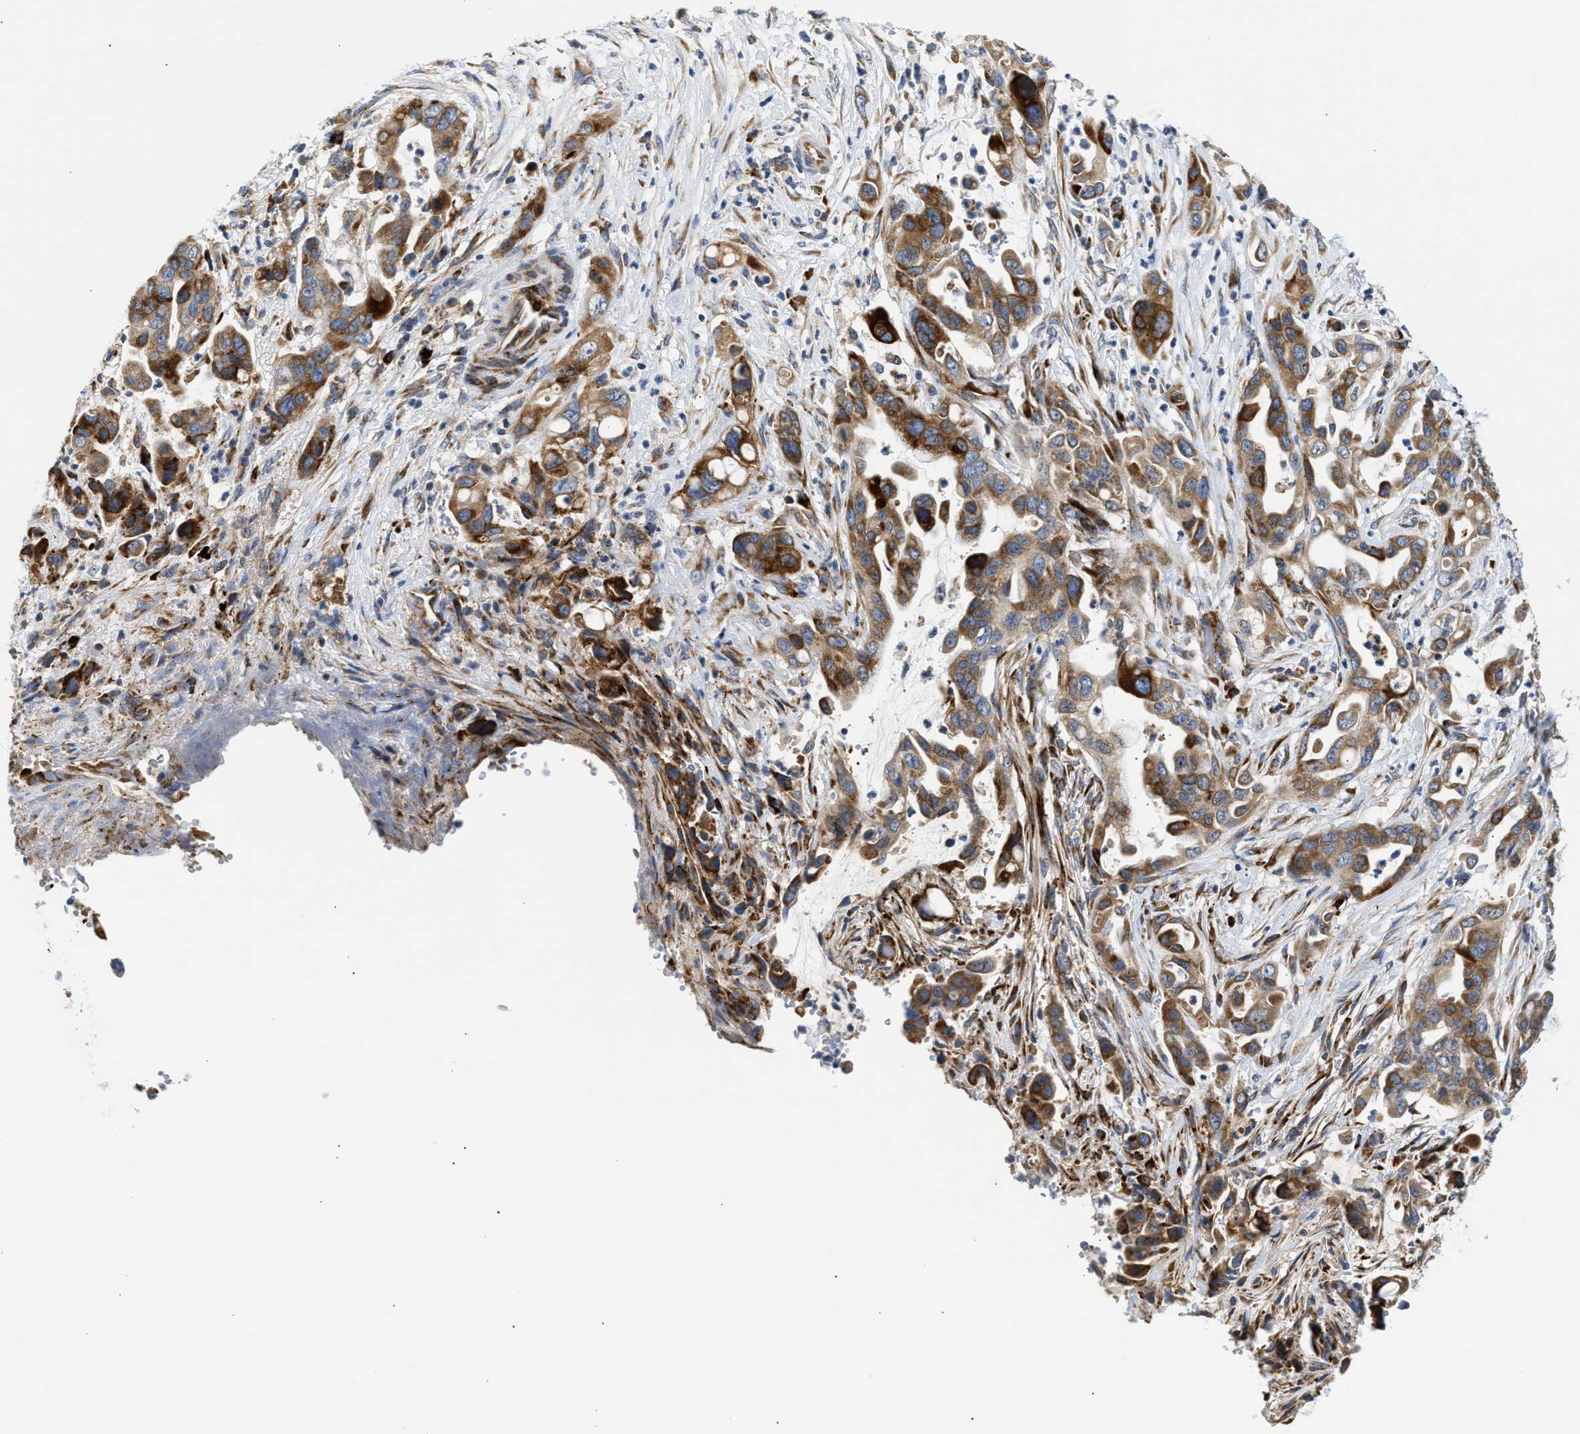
{"staining": {"intensity": "strong", "quantity": ">75%", "location": "cytoplasmic/membranous"}, "tissue": "pancreatic cancer", "cell_type": "Tumor cells", "image_type": "cancer", "snomed": [{"axis": "morphology", "description": "Adenocarcinoma, NOS"}, {"axis": "topography", "description": "Pancreas"}], "caption": "Immunohistochemical staining of human pancreatic cancer reveals high levels of strong cytoplasmic/membranous positivity in approximately >75% of tumor cells. The staining is performed using DAB brown chromogen to label protein expression. The nuclei are counter-stained blue using hematoxylin.", "gene": "AMZ1", "patient": {"sex": "female", "age": 70}}